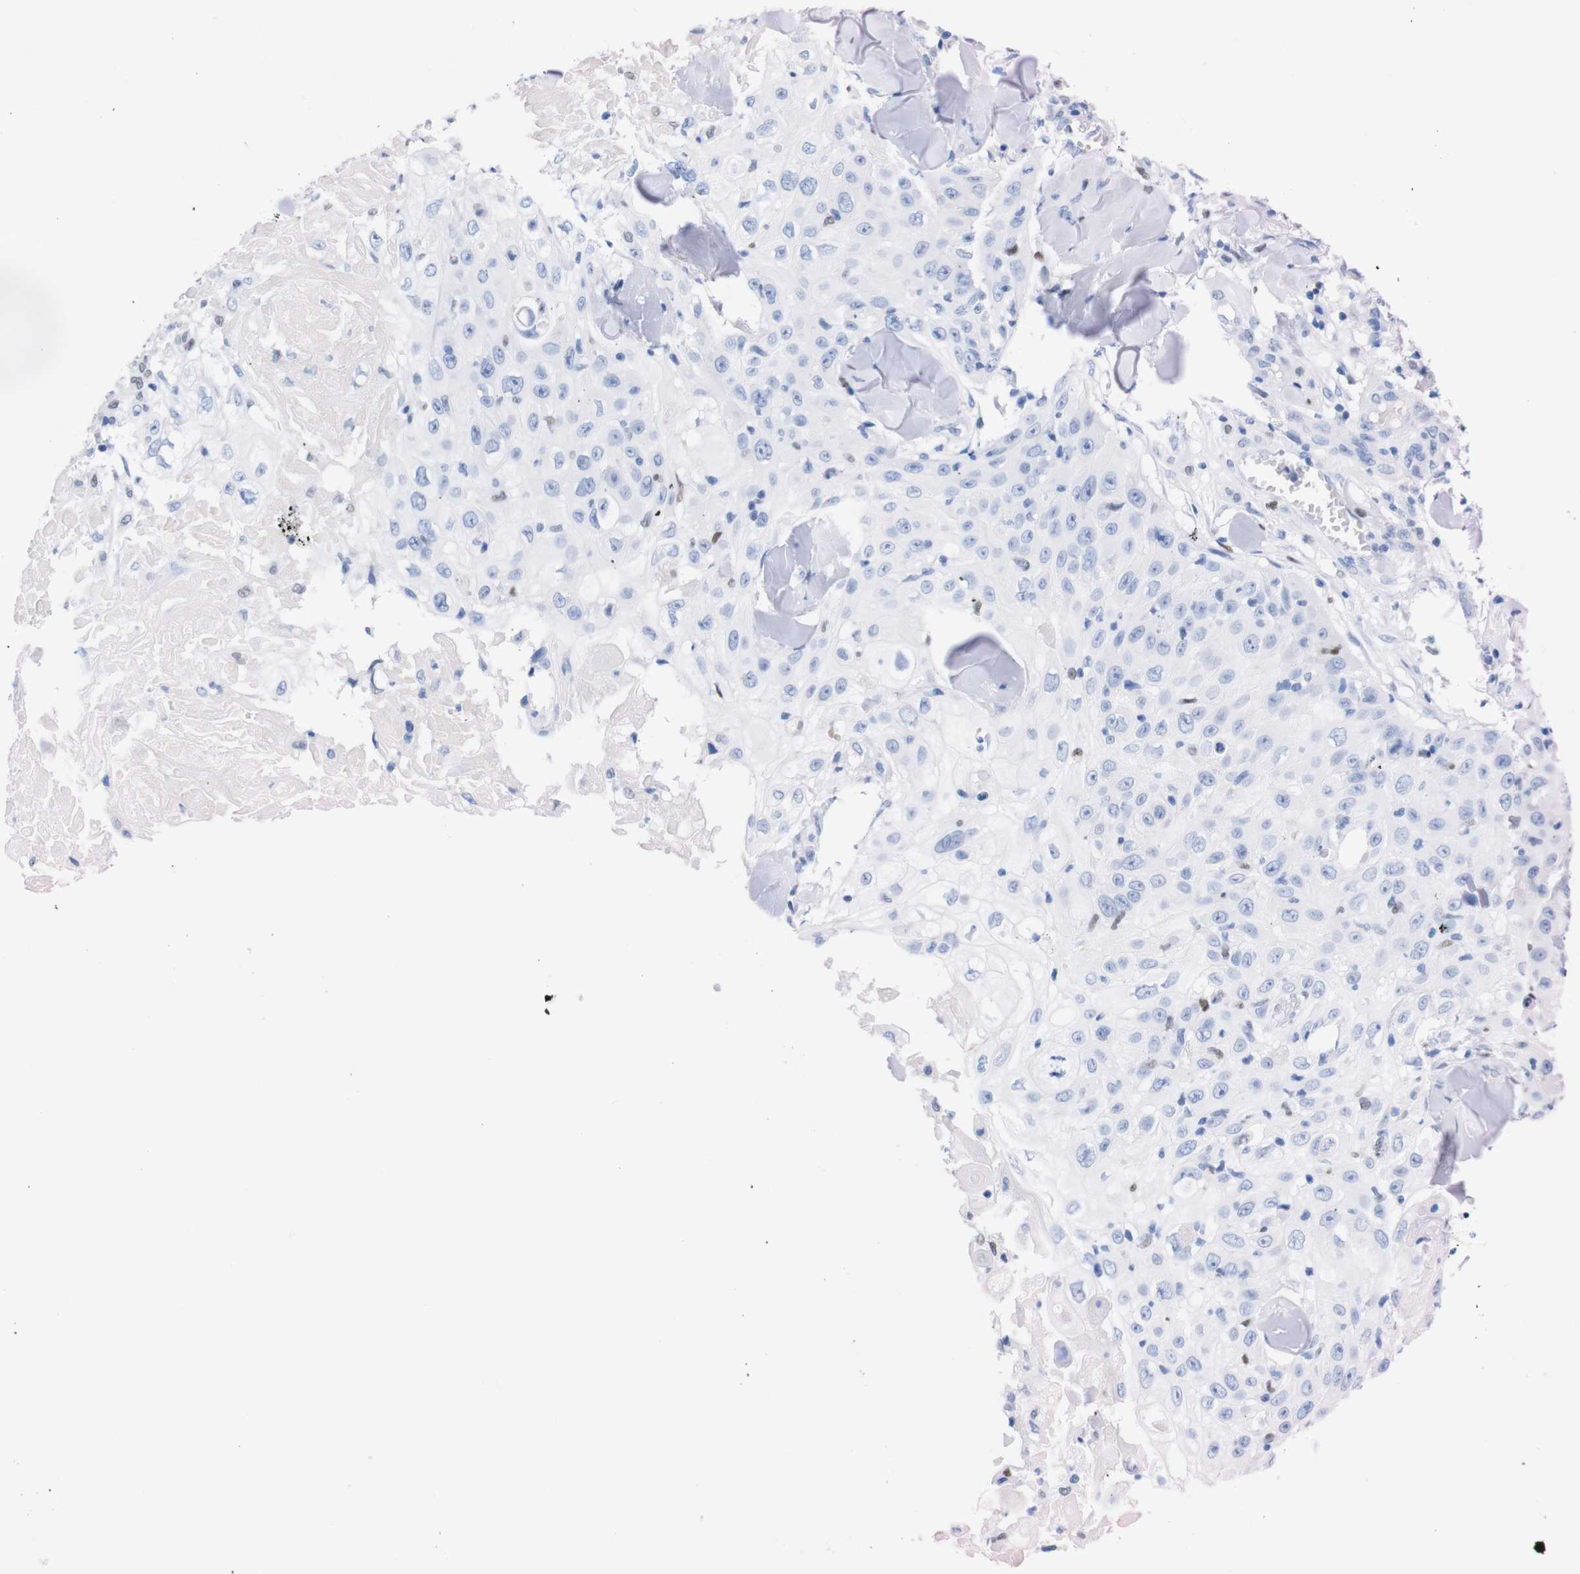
{"staining": {"intensity": "negative", "quantity": "none", "location": "none"}, "tissue": "skin cancer", "cell_type": "Tumor cells", "image_type": "cancer", "snomed": [{"axis": "morphology", "description": "Squamous cell carcinoma, NOS"}, {"axis": "topography", "description": "Skin"}], "caption": "This is a micrograph of IHC staining of squamous cell carcinoma (skin), which shows no staining in tumor cells.", "gene": "P2RY12", "patient": {"sex": "male", "age": 86}}